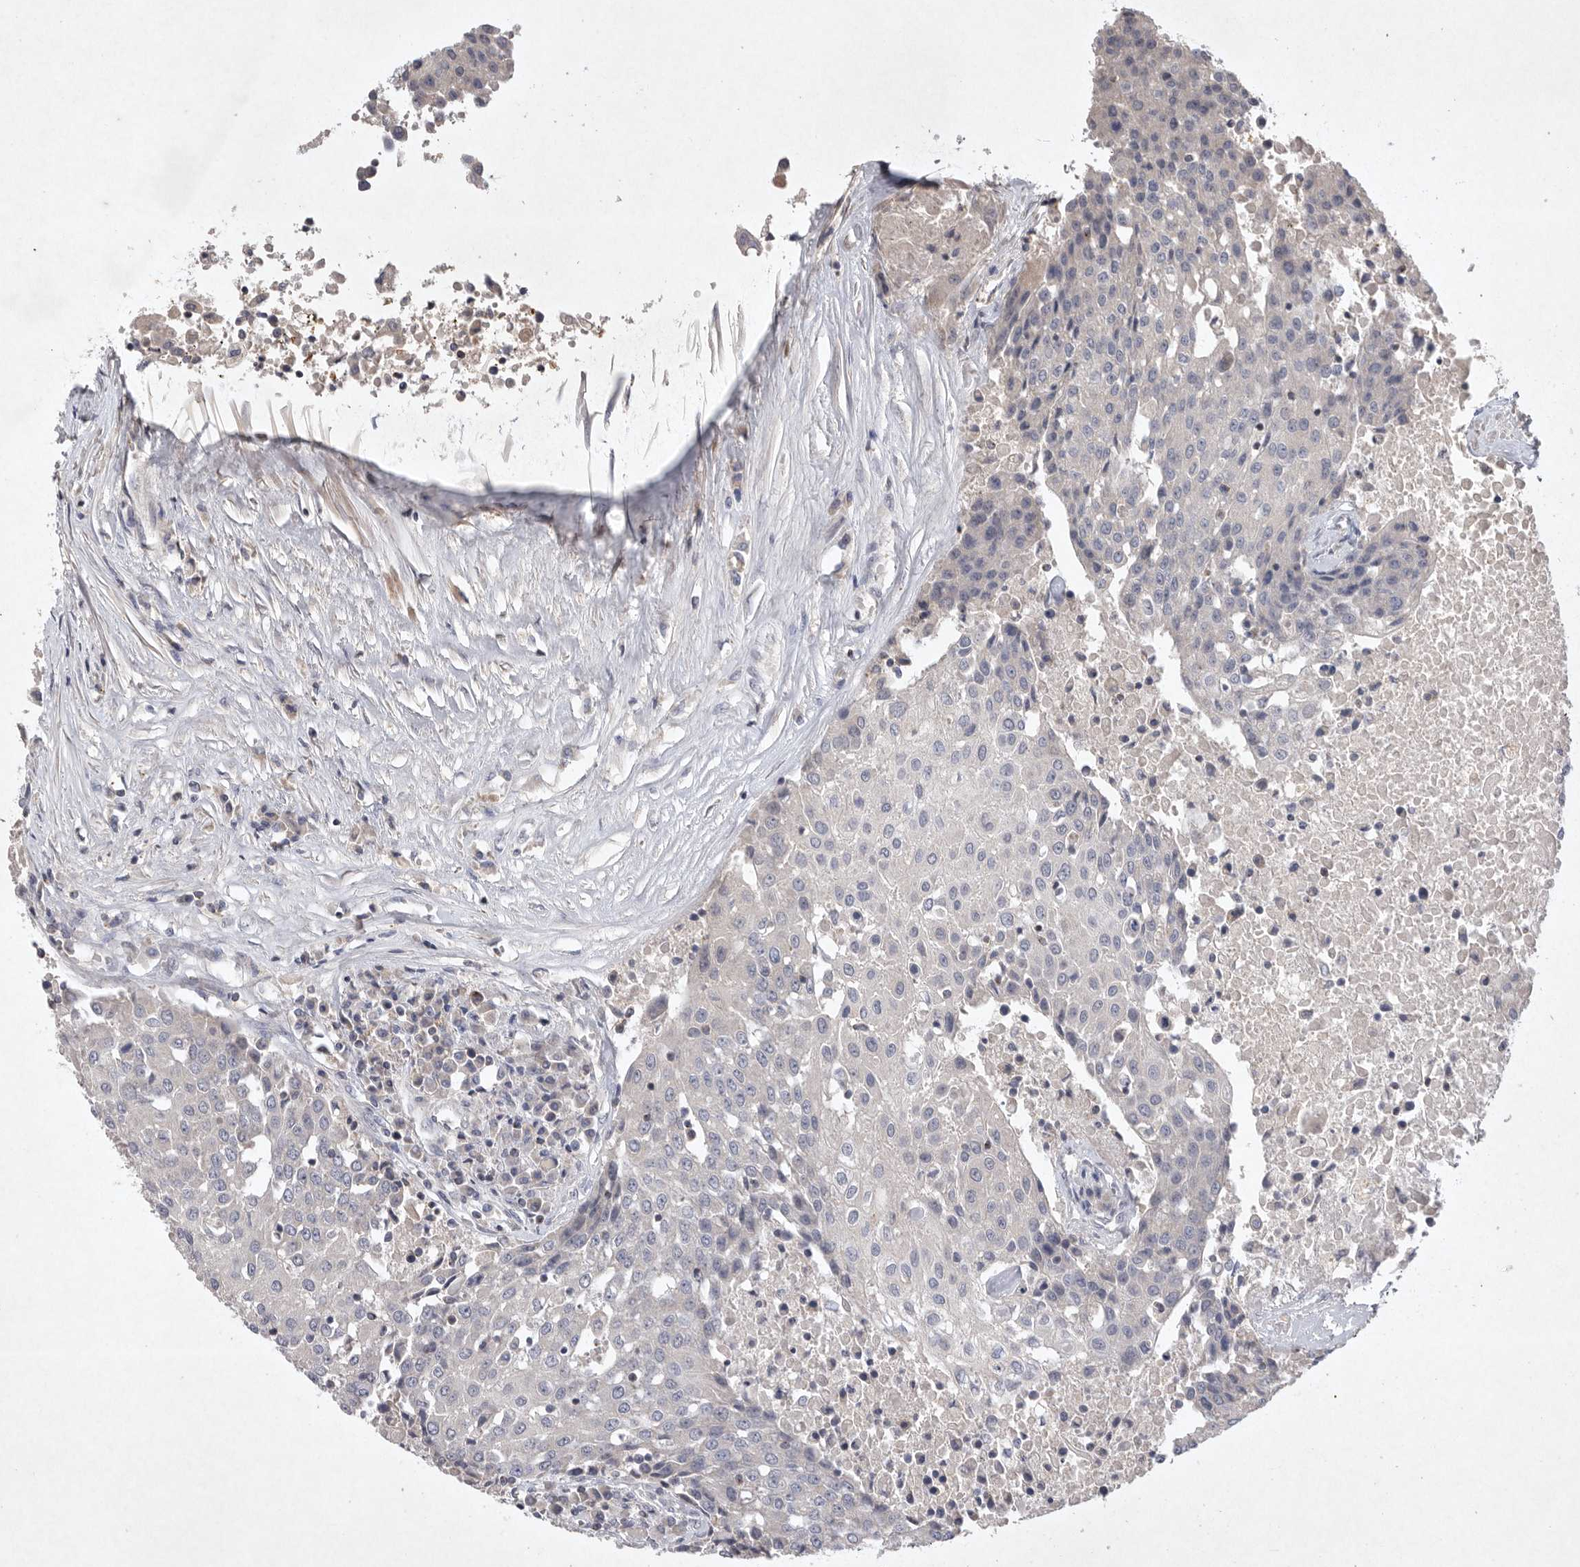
{"staining": {"intensity": "negative", "quantity": "none", "location": "none"}, "tissue": "urothelial cancer", "cell_type": "Tumor cells", "image_type": "cancer", "snomed": [{"axis": "morphology", "description": "Urothelial carcinoma, High grade"}, {"axis": "topography", "description": "Urinary bladder"}], "caption": "Protein analysis of urothelial cancer demonstrates no significant positivity in tumor cells.", "gene": "TNFSF14", "patient": {"sex": "female", "age": 85}}